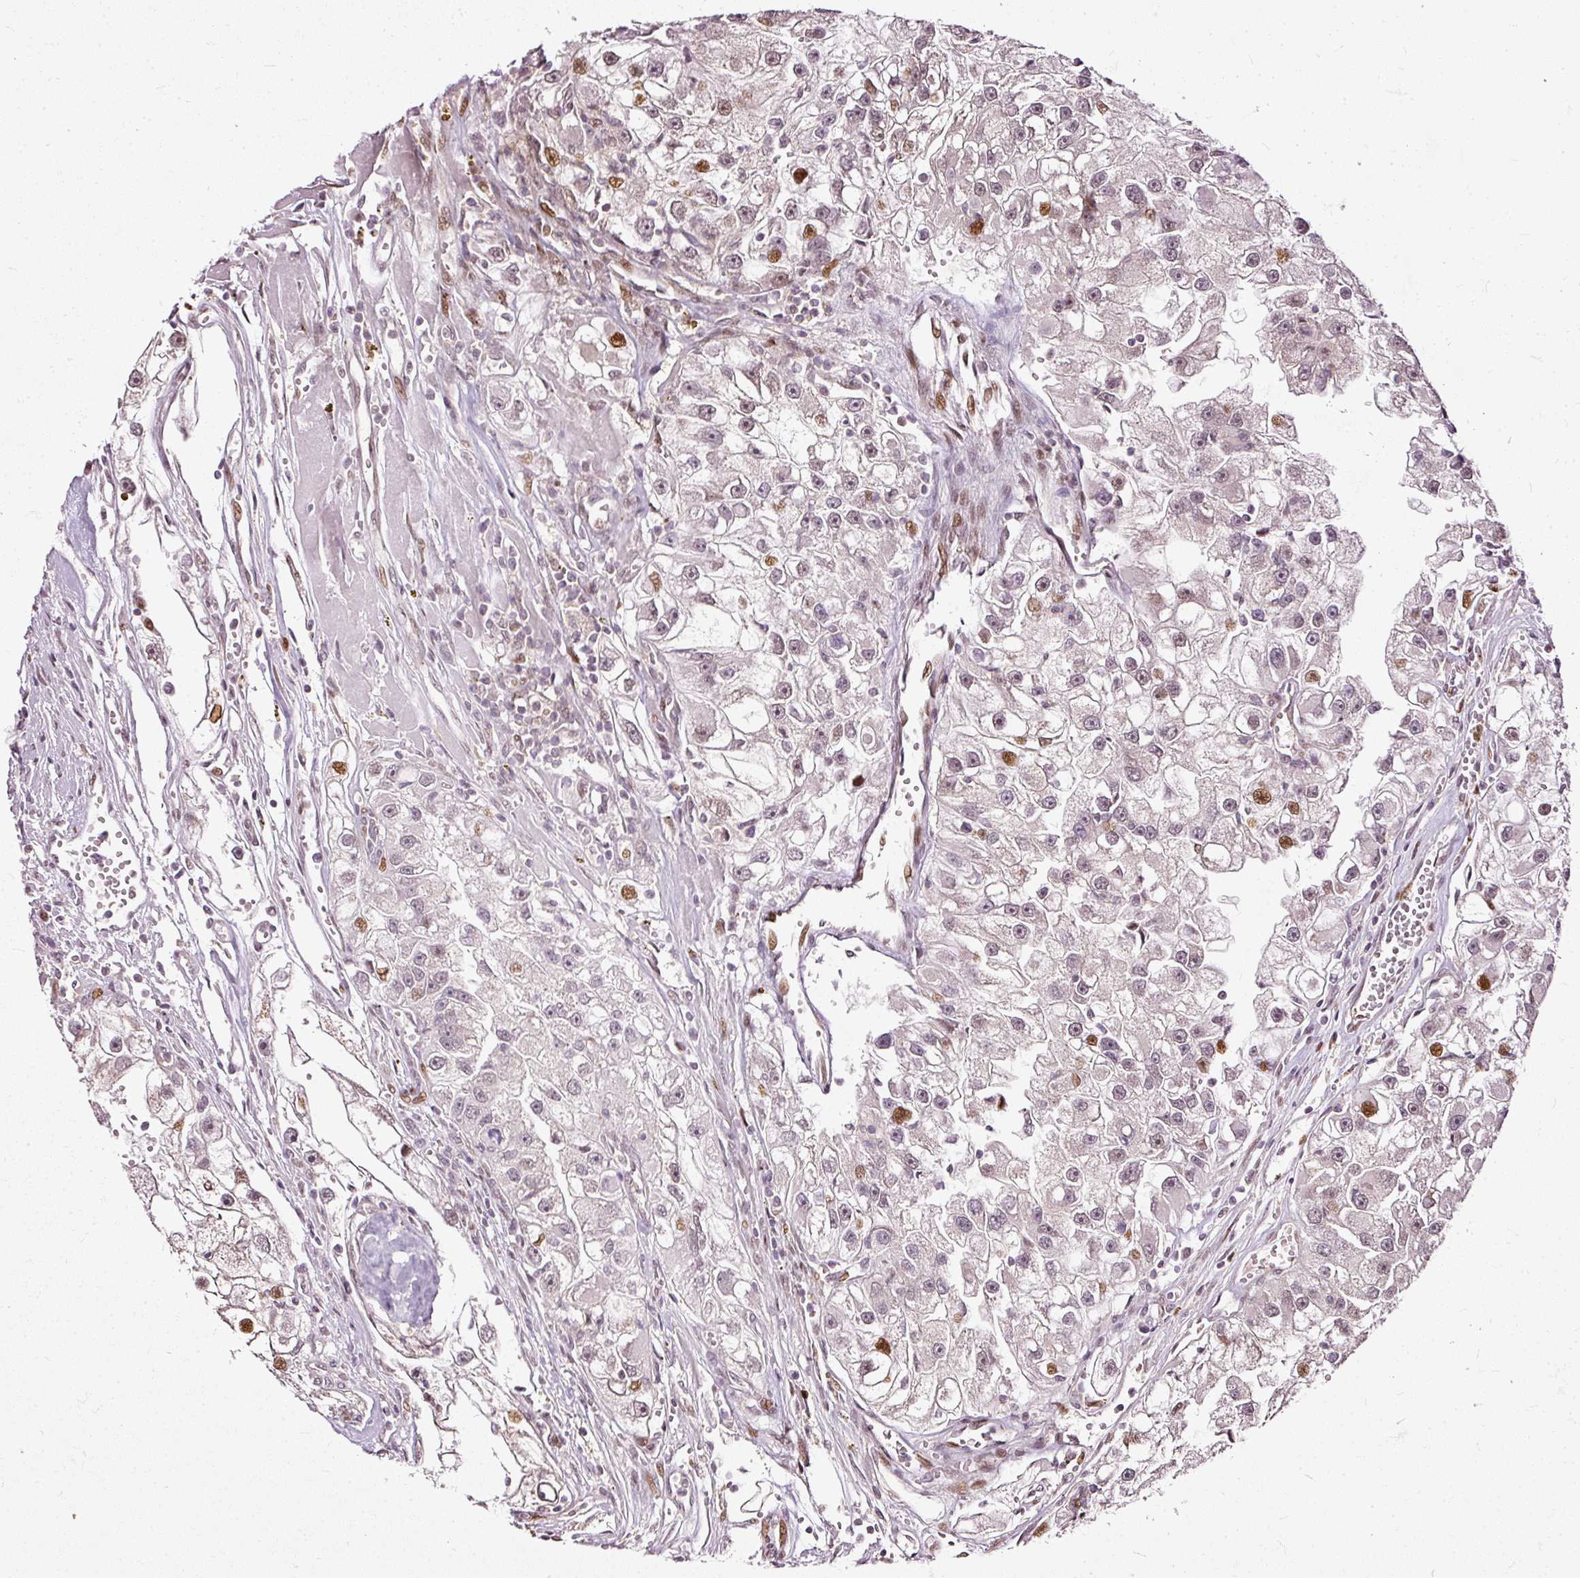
{"staining": {"intensity": "moderate", "quantity": "<25%", "location": "nuclear"}, "tissue": "renal cancer", "cell_type": "Tumor cells", "image_type": "cancer", "snomed": [{"axis": "morphology", "description": "Adenocarcinoma, NOS"}, {"axis": "topography", "description": "Kidney"}], "caption": "IHC of human adenocarcinoma (renal) demonstrates low levels of moderate nuclear positivity in approximately <25% of tumor cells.", "gene": "ZNF778", "patient": {"sex": "male", "age": 63}}